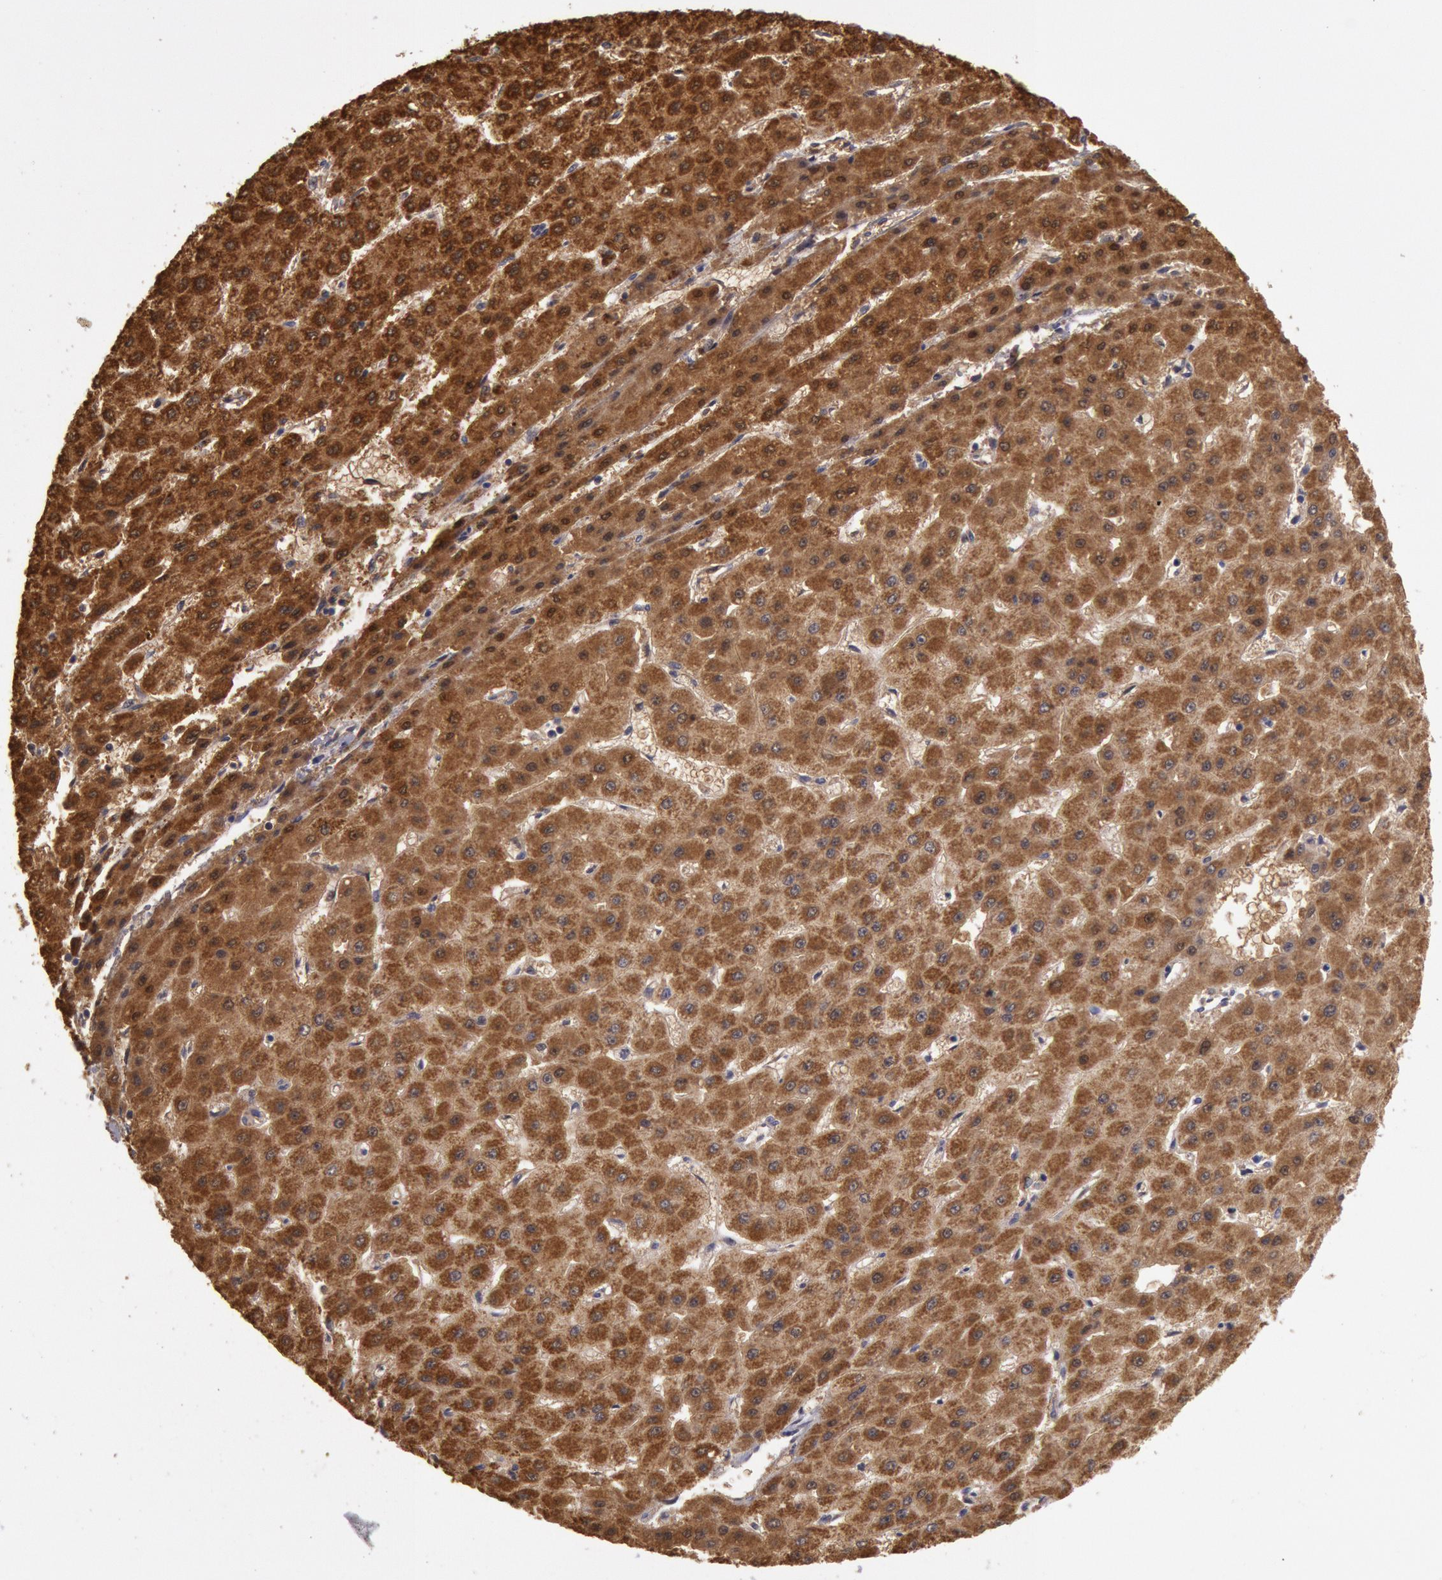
{"staining": {"intensity": "strong", "quantity": ">75%", "location": "cytoplasmic/membranous"}, "tissue": "liver cancer", "cell_type": "Tumor cells", "image_type": "cancer", "snomed": [{"axis": "morphology", "description": "Carcinoma, Hepatocellular, NOS"}, {"axis": "topography", "description": "Liver"}], "caption": "Immunohistochemical staining of human liver hepatocellular carcinoma demonstrates high levels of strong cytoplasmic/membranous protein positivity in about >75% of tumor cells.", "gene": "MPST", "patient": {"sex": "female", "age": 52}}